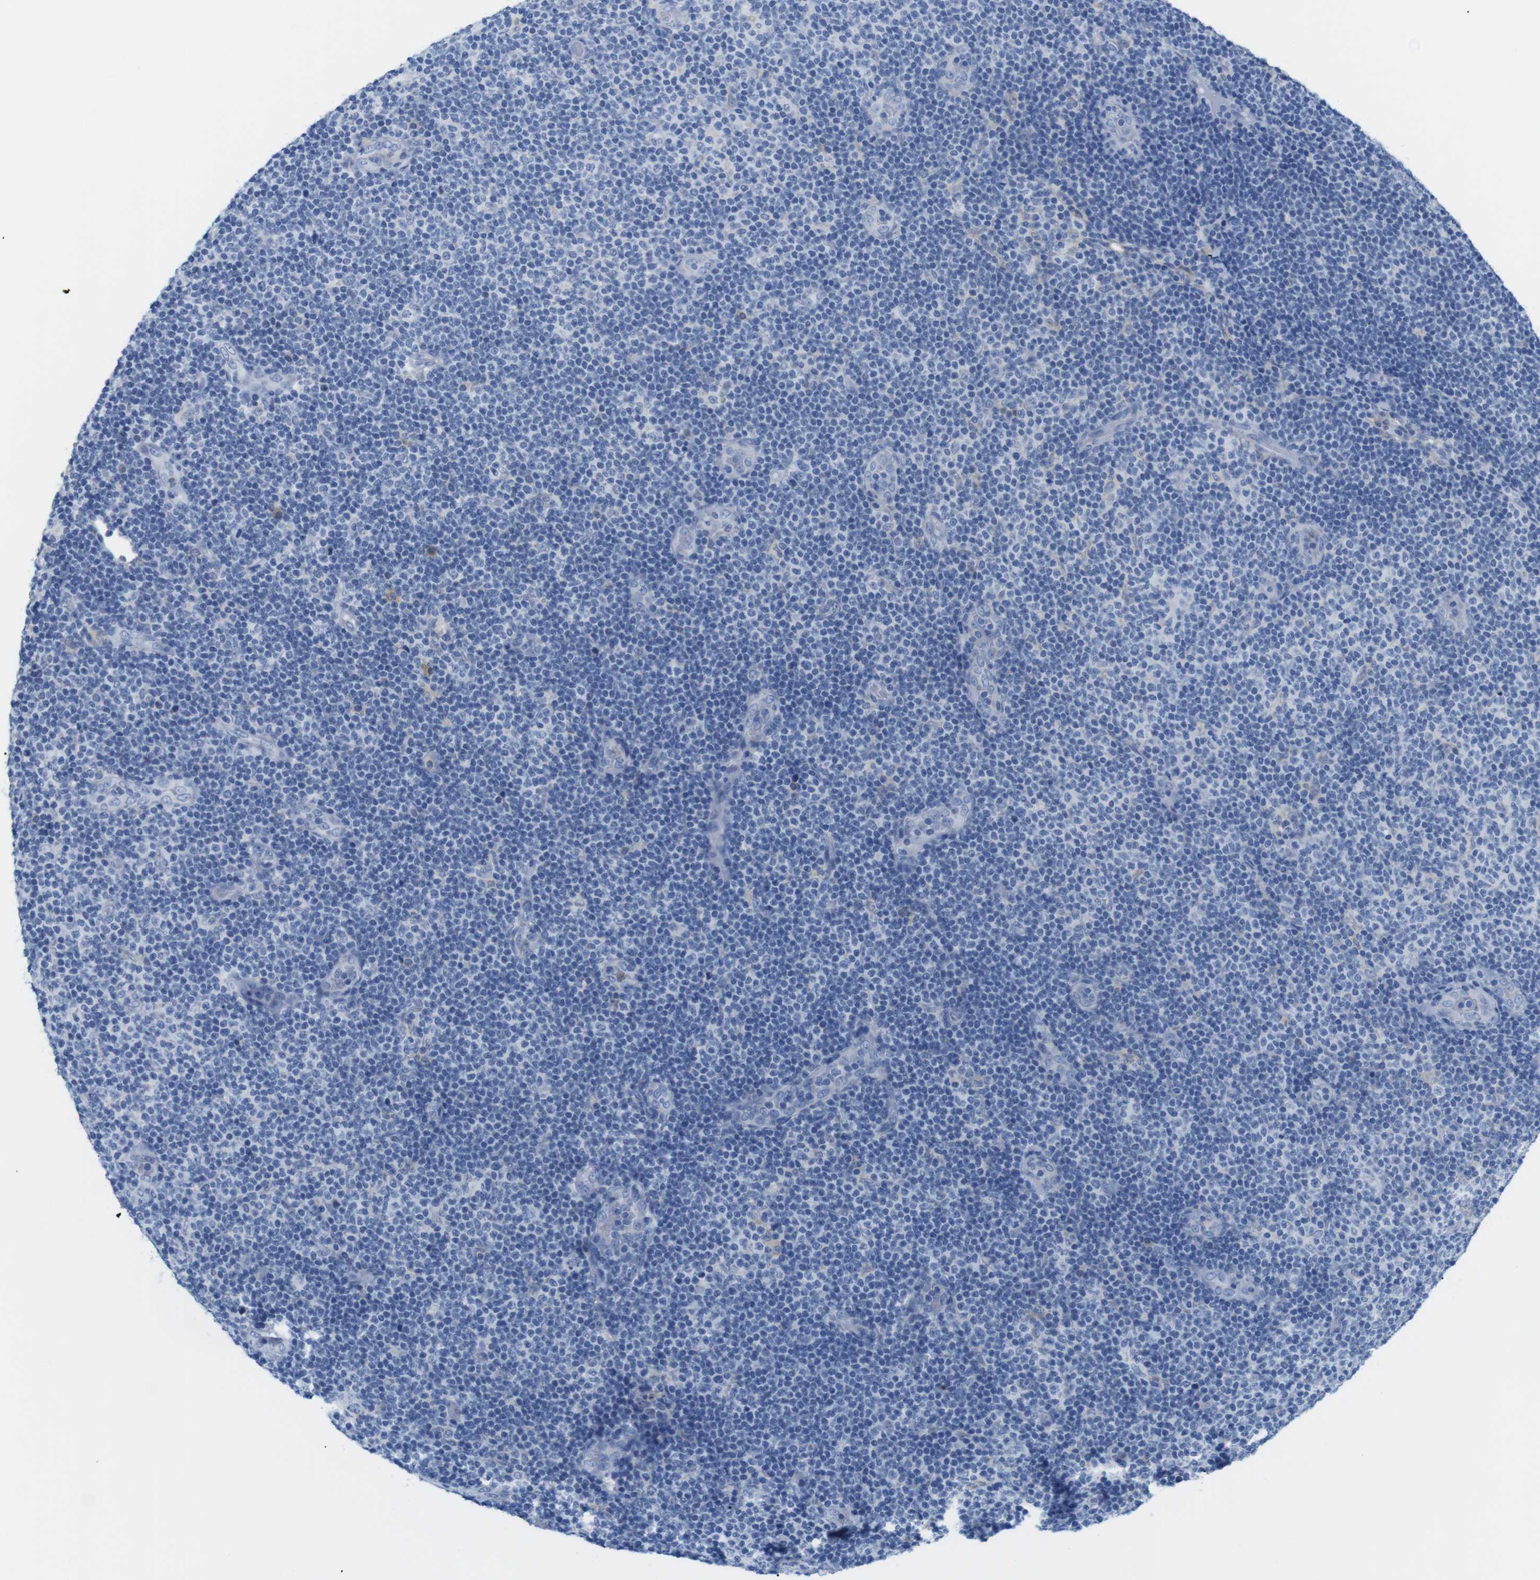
{"staining": {"intensity": "negative", "quantity": "none", "location": "none"}, "tissue": "lymphoma", "cell_type": "Tumor cells", "image_type": "cancer", "snomed": [{"axis": "morphology", "description": "Malignant lymphoma, non-Hodgkin's type, Low grade"}, {"axis": "topography", "description": "Lymph node"}], "caption": "Lymphoma was stained to show a protein in brown. There is no significant expression in tumor cells.", "gene": "NEBL", "patient": {"sex": "male", "age": 83}}